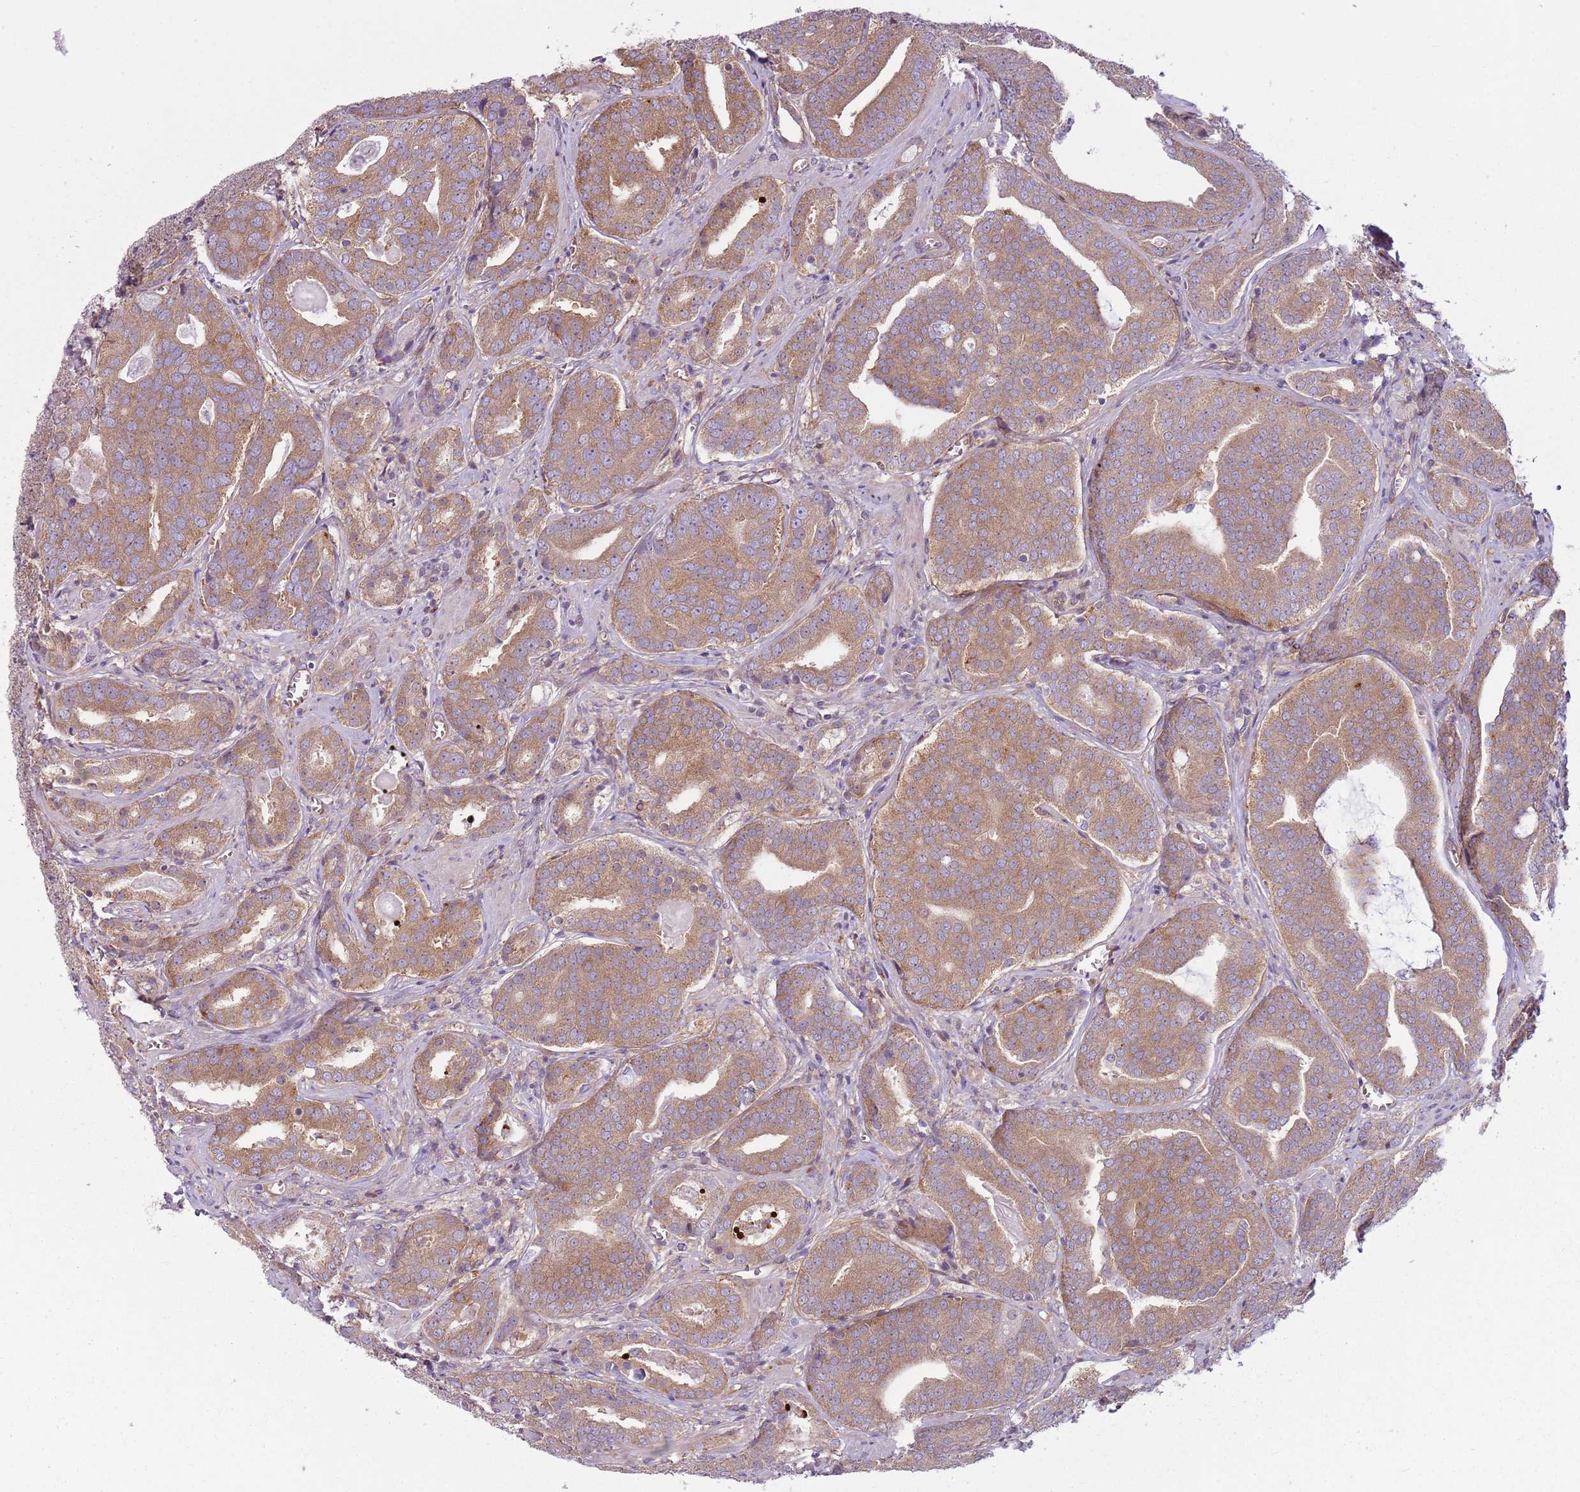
{"staining": {"intensity": "moderate", "quantity": ">75%", "location": "cytoplasmic/membranous"}, "tissue": "prostate cancer", "cell_type": "Tumor cells", "image_type": "cancer", "snomed": [{"axis": "morphology", "description": "Adenocarcinoma, High grade"}, {"axis": "topography", "description": "Prostate"}], "caption": "Brown immunohistochemical staining in prostate high-grade adenocarcinoma displays moderate cytoplasmic/membranous staining in approximately >75% of tumor cells. The protein is stained brown, and the nuclei are stained in blue (DAB (3,3'-diaminobenzidine) IHC with brightfield microscopy, high magnification).", "gene": "SNX1", "patient": {"sex": "male", "age": 55}}